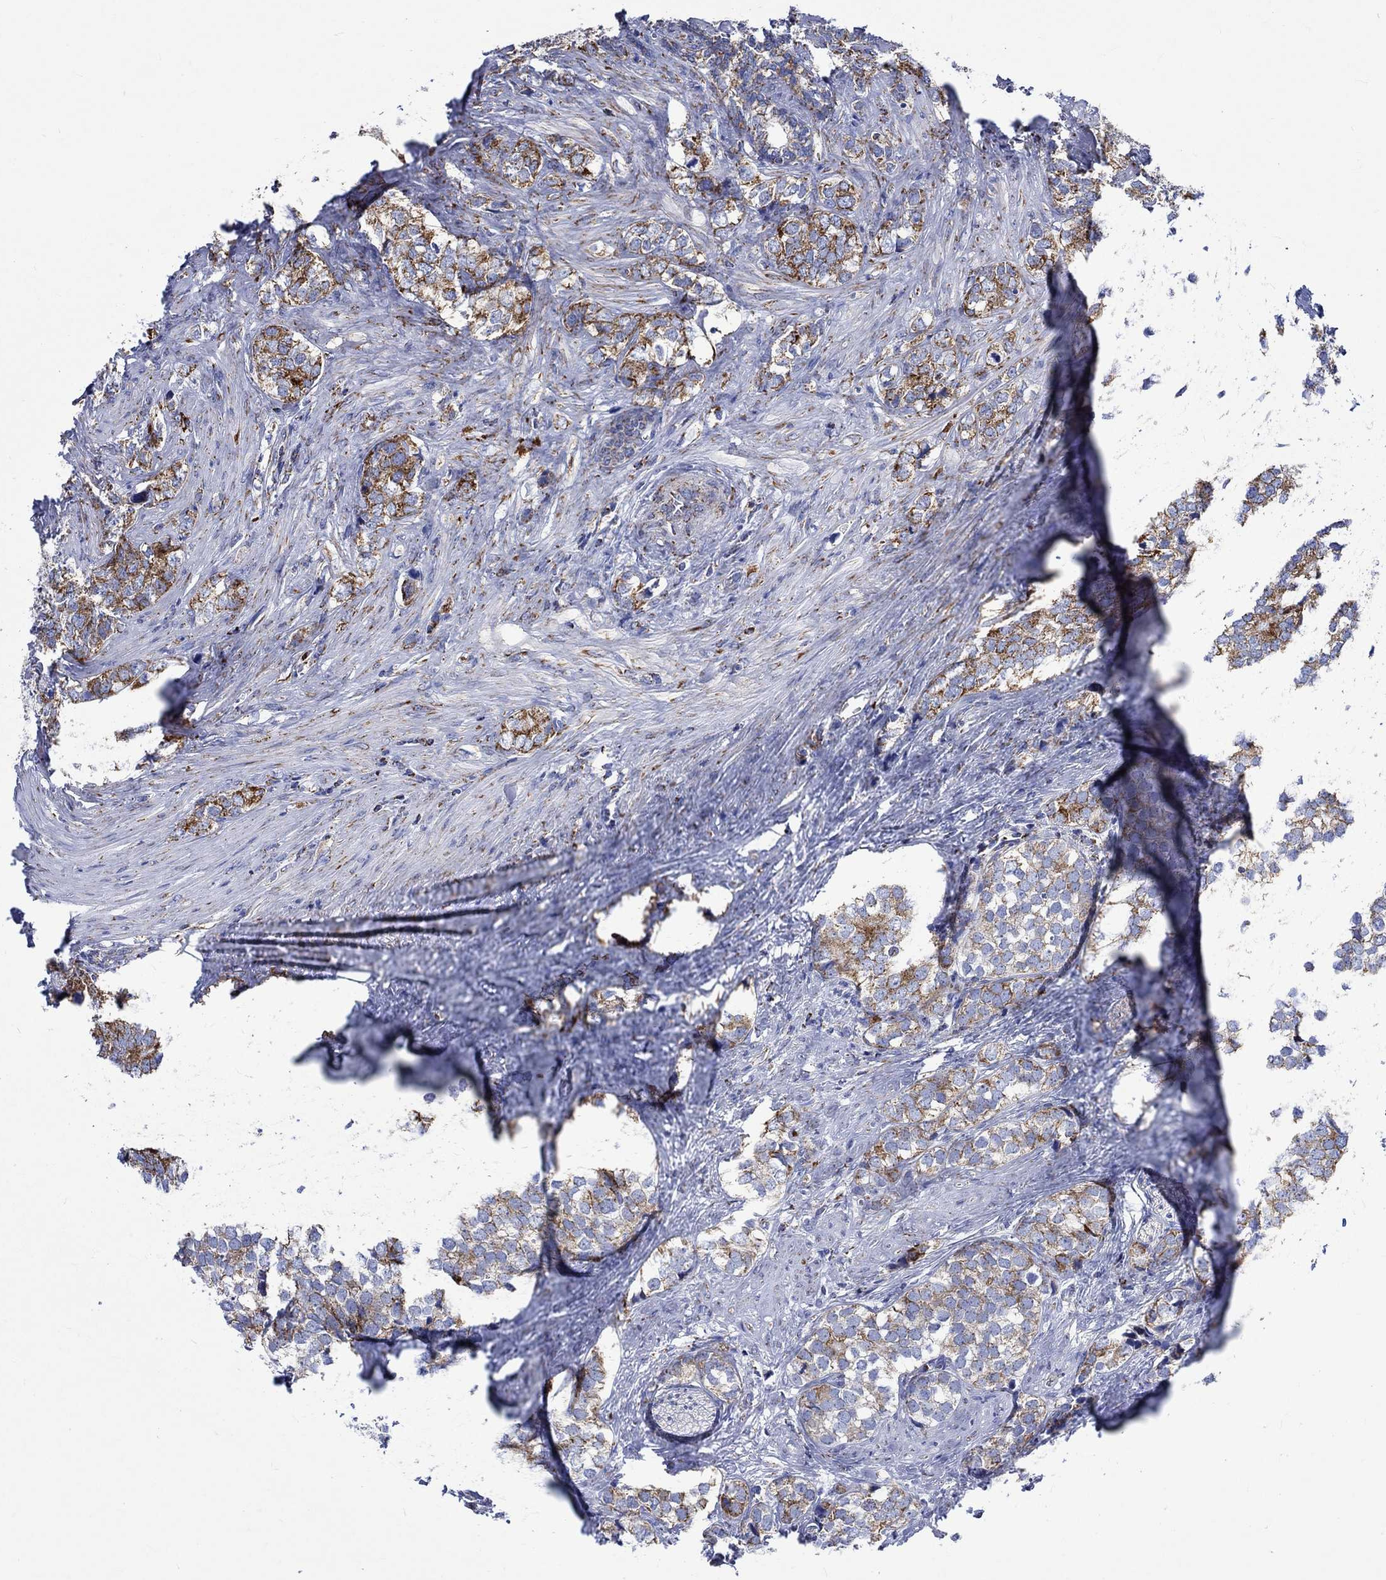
{"staining": {"intensity": "strong", "quantity": "25%-75%", "location": "cytoplasmic/membranous"}, "tissue": "prostate cancer", "cell_type": "Tumor cells", "image_type": "cancer", "snomed": [{"axis": "morphology", "description": "Adenocarcinoma, NOS"}, {"axis": "topography", "description": "Prostate and seminal vesicle, NOS"}], "caption": "Immunohistochemistry image of neoplastic tissue: adenocarcinoma (prostate) stained using immunohistochemistry shows high levels of strong protein expression localized specifically in the cytoplasmic/membranous of tumor cells, appearing as a cytoplasmic/membranous brown color.", "gene": "RCE1", "patient": {"sex": "male", "age": 63}}